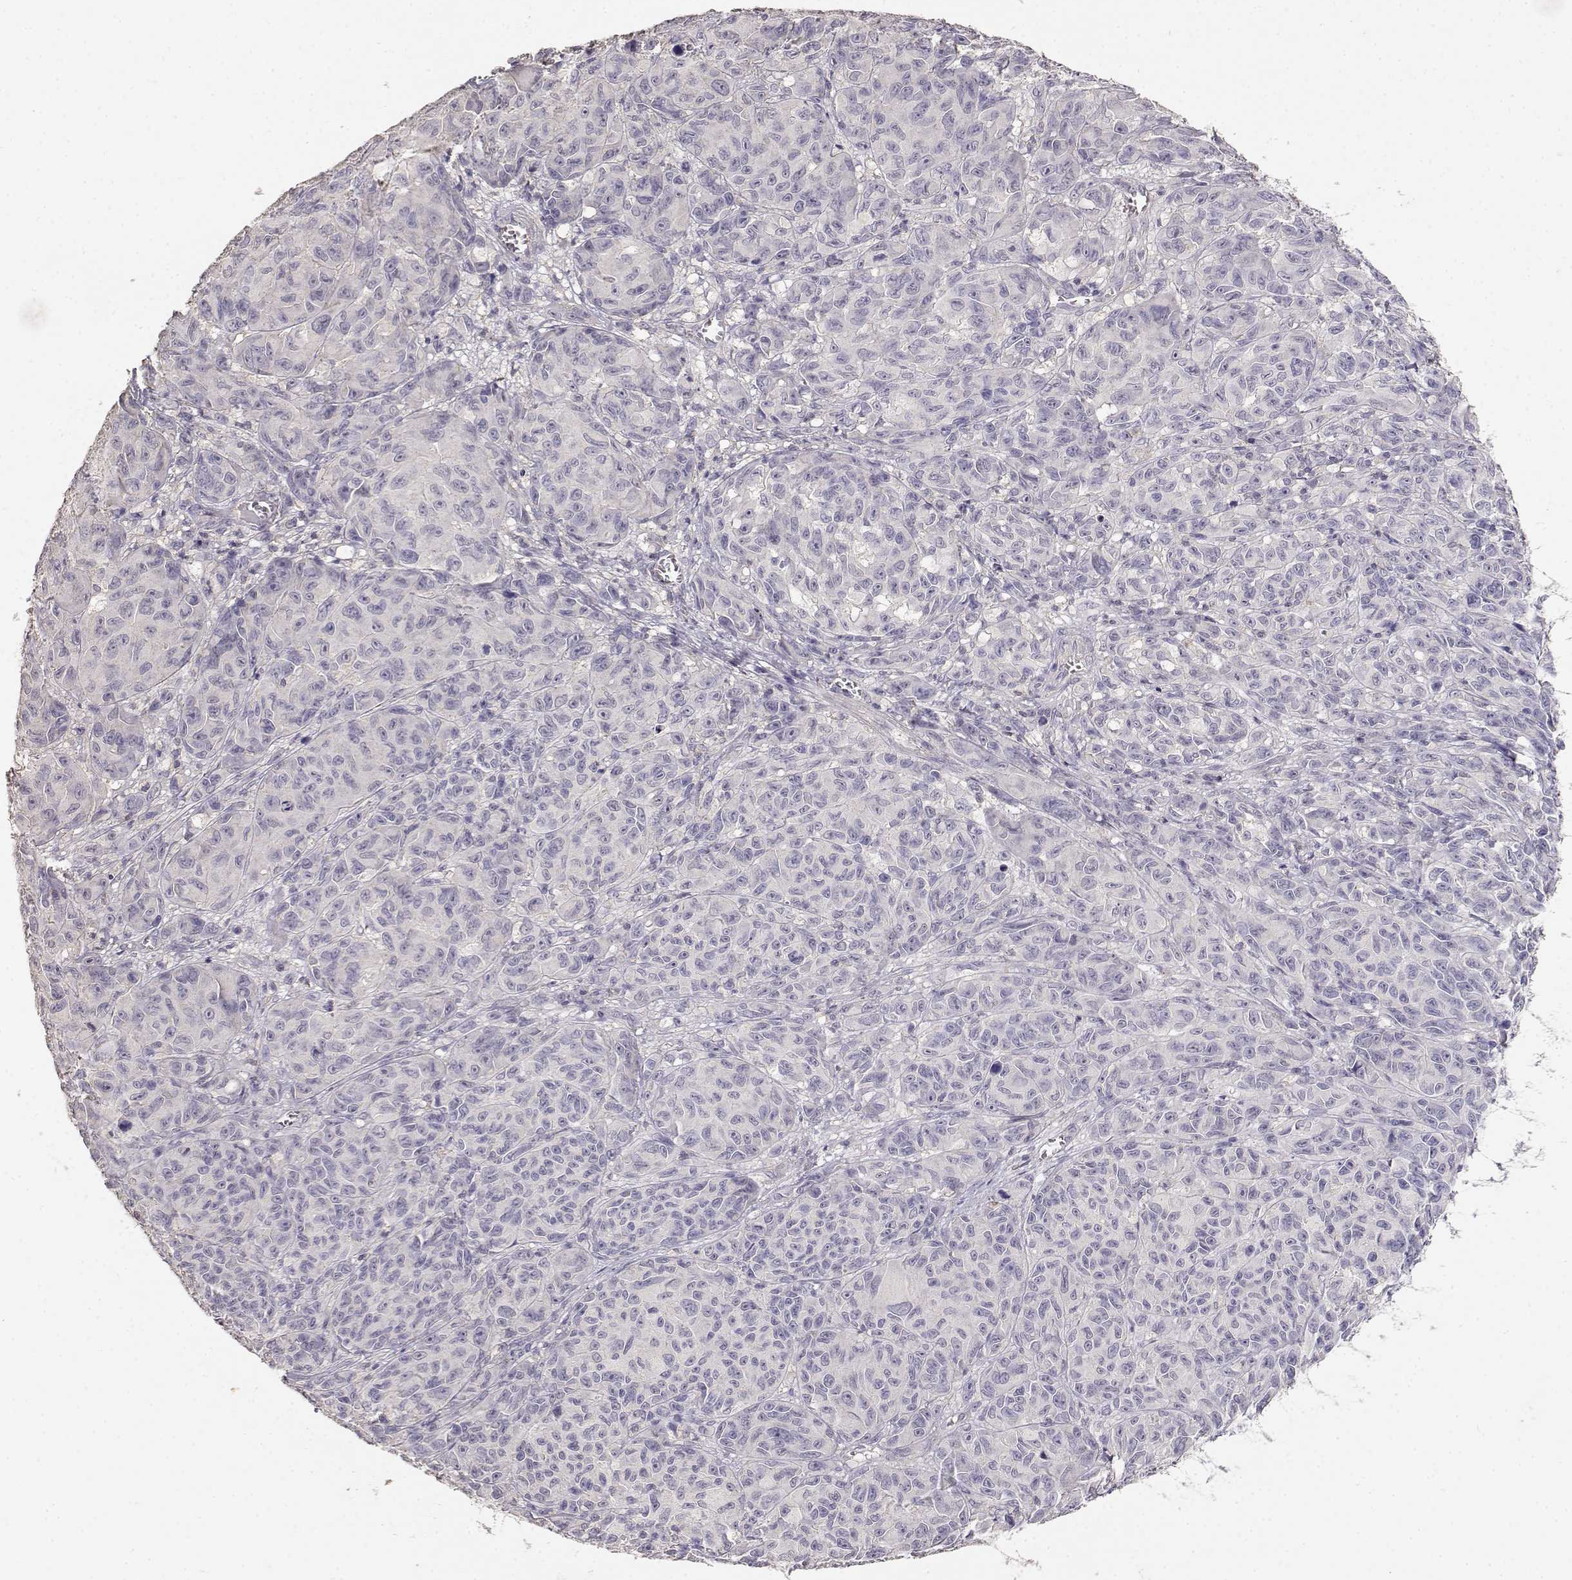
{"staining": {"intensity": "moderate", "quantity": "<25%", "location": "cytoplasmic/membranous"}, "tissue": "melanoma", "cell_type": "Tumor cells", "image_type": "cancer", "snomed": [{"axis": "morphology", "description": "Malignant melanoma, NOS"}, {"axis": "topography", "description": "Vulva, labia, clitoris and Bartholin´s gland, NO"}], "caption": "Tumor cells exhibit low levels of moderate cytoplasmic/membranous expression in approximately <25% of cells in human malignant melanoma.", "gene": "TNFRSF10C", "patient": {"sex": "female", "age": 75}}